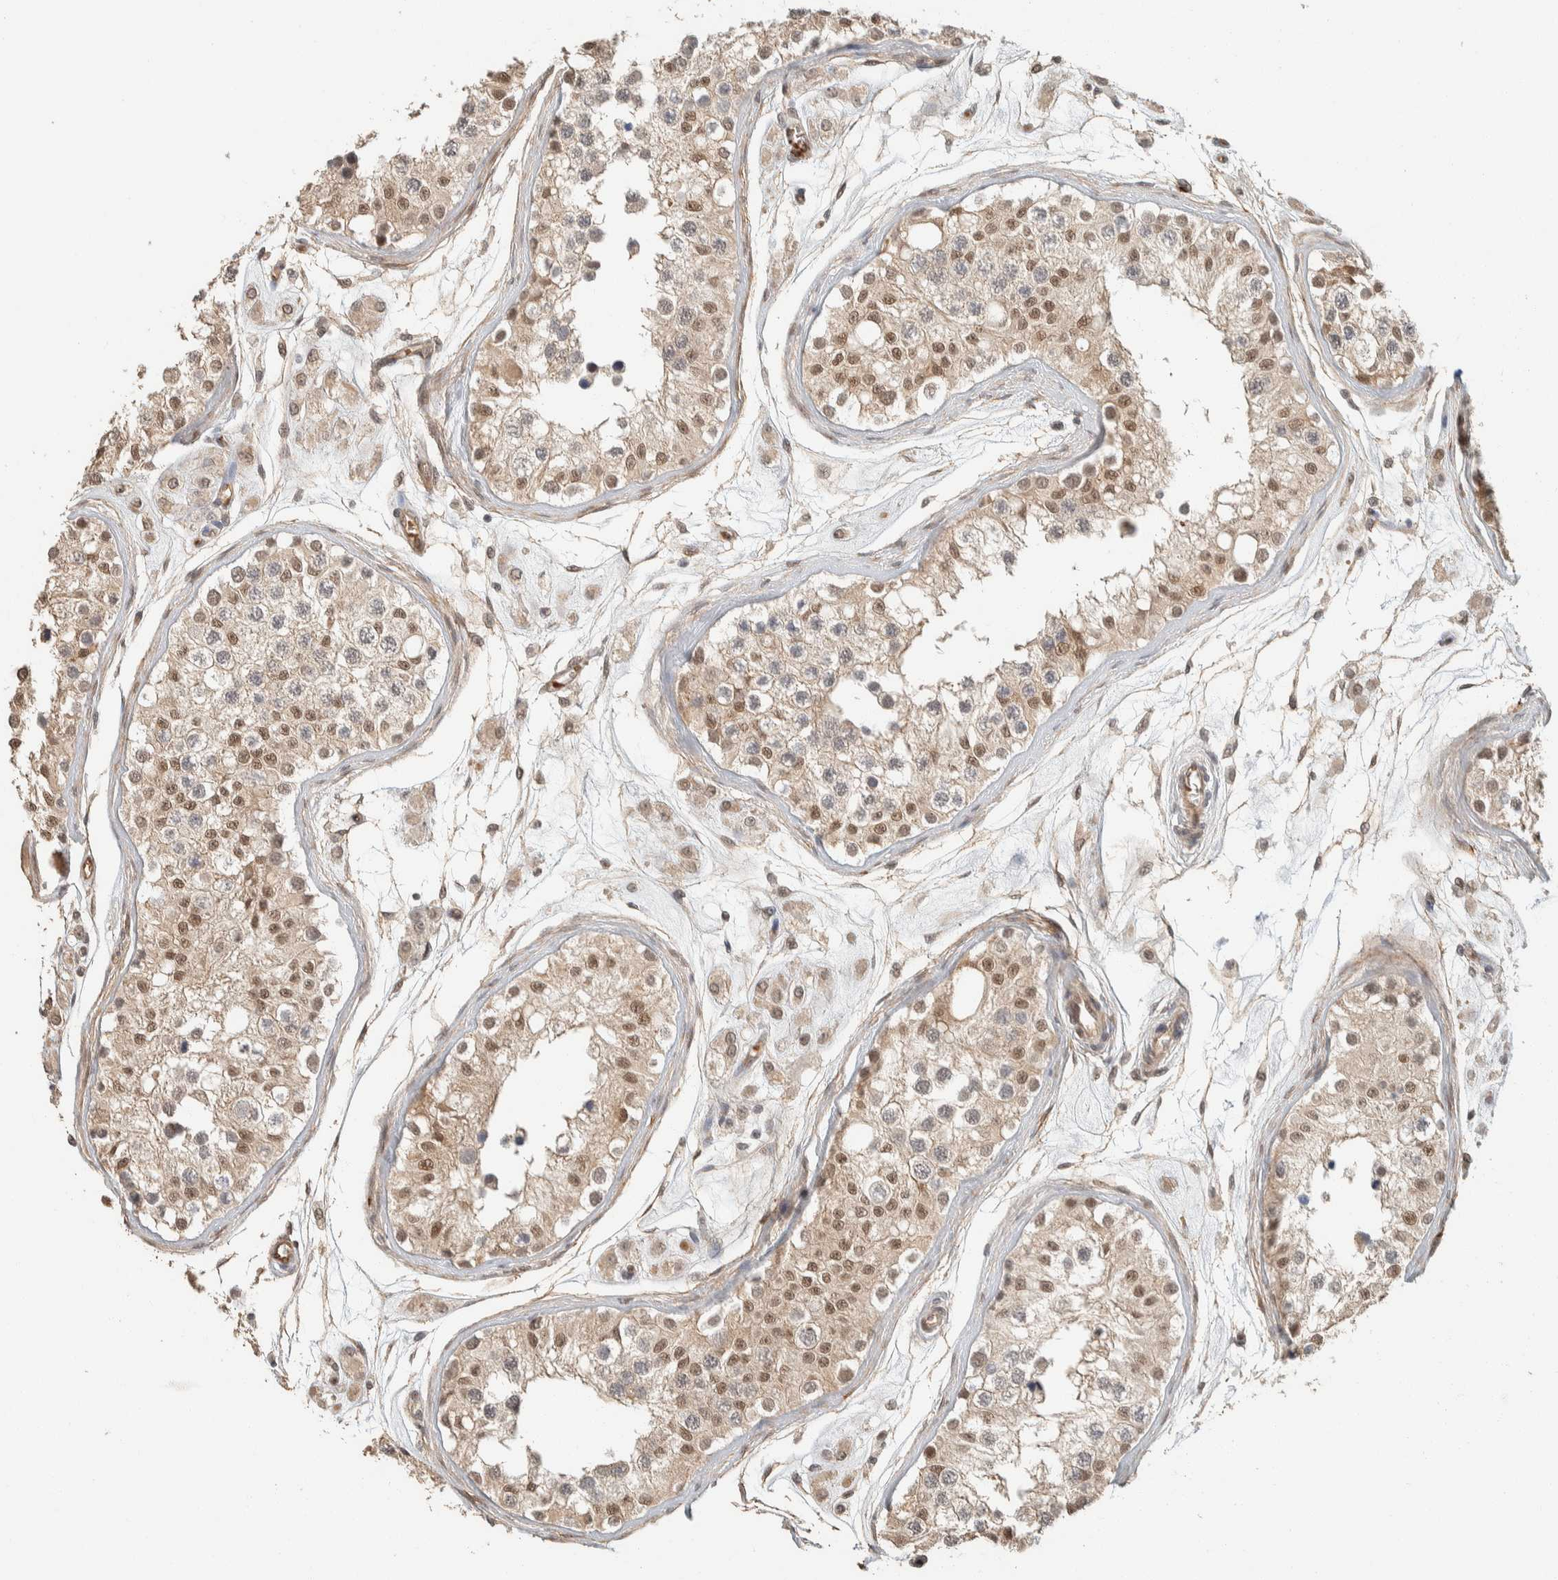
{"staining": {"intensity": "moderate", "quantity": "25%-75%", "location": "cytoplasmic/membranous,nuclear"}, "tissue": "testis", "cell_type": "Cells in seminiferous ducts", "image_type": "normal", "snomed": [{"axis": "morphology", "description": "Normal tissue, NOS"}, {"axis": "morphology", "description": "Adenocarcinoma, metastatic, NOS"}, {"axis": "topography", "description": "Testis"}], "caption": "Cells in seminiferous ducts exhibit medium levels of moderate cytoplasmic/membranous,nuclear staining in about 25%-75% of cells in benign human testis. The protein is stained brown, and the nuclei are stained in blue (DAB (3,3'-diaminobenzidine) IHC with brightfield microscopy, high magnification).", "gene": "ZBTB2", "patient": {"sex": "male", "age": 26}}